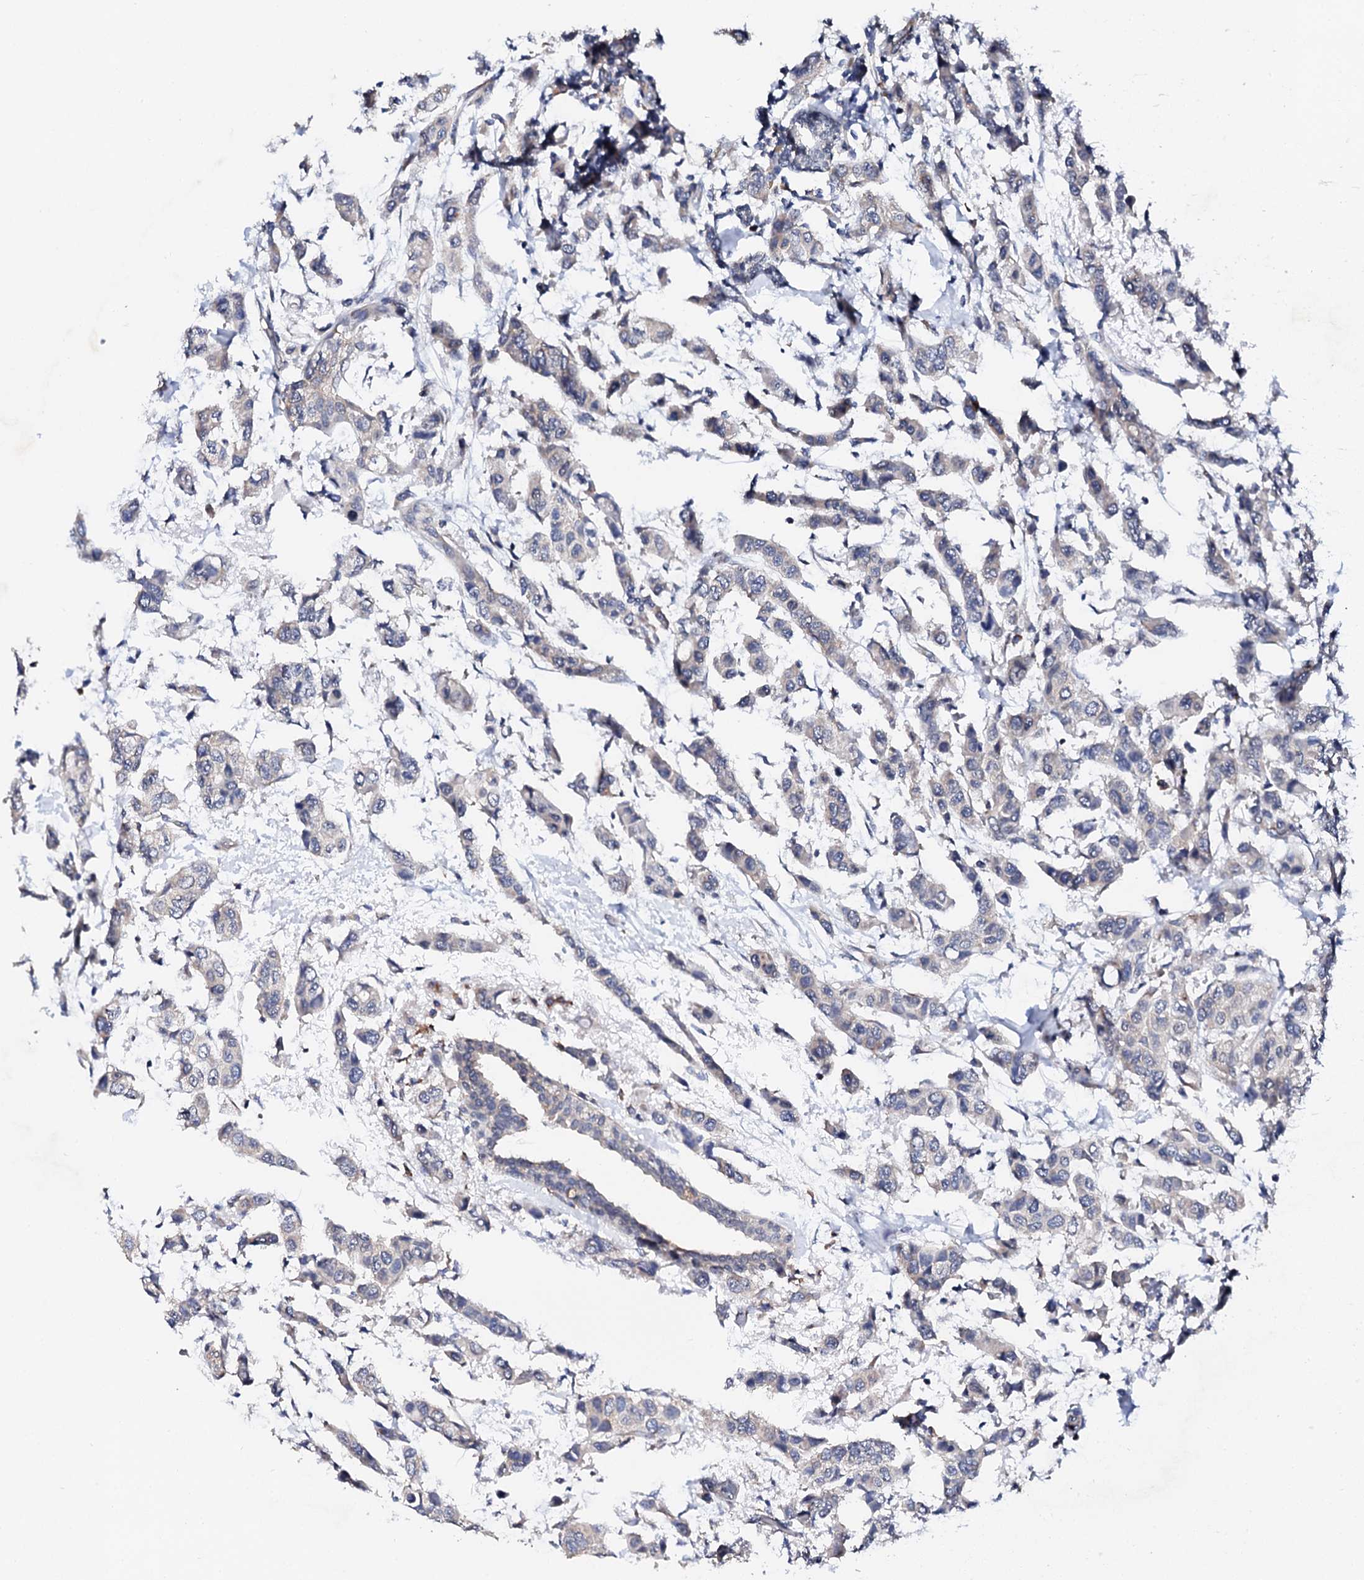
{"staining": {"intensity": "negative", "quantity": "none", "location": "none"}, "tissue": "breast cancer", "cell_type": "Tumor cells", "image_type": "cancer", "snomed": [{"axis": "morphology", "description": "Lobular carcinoma"}, {"axis": "topography", "description": "Breast"}], "caption": "This micrograph is of breast cancer stained with immunohistochemistry (IHC) to label a protein in brown with the nuclei are counter-stained blue. There is no expression in tumor cells.", "gene": "NUP58", "patient": {"sex": "female", "age": 51}}